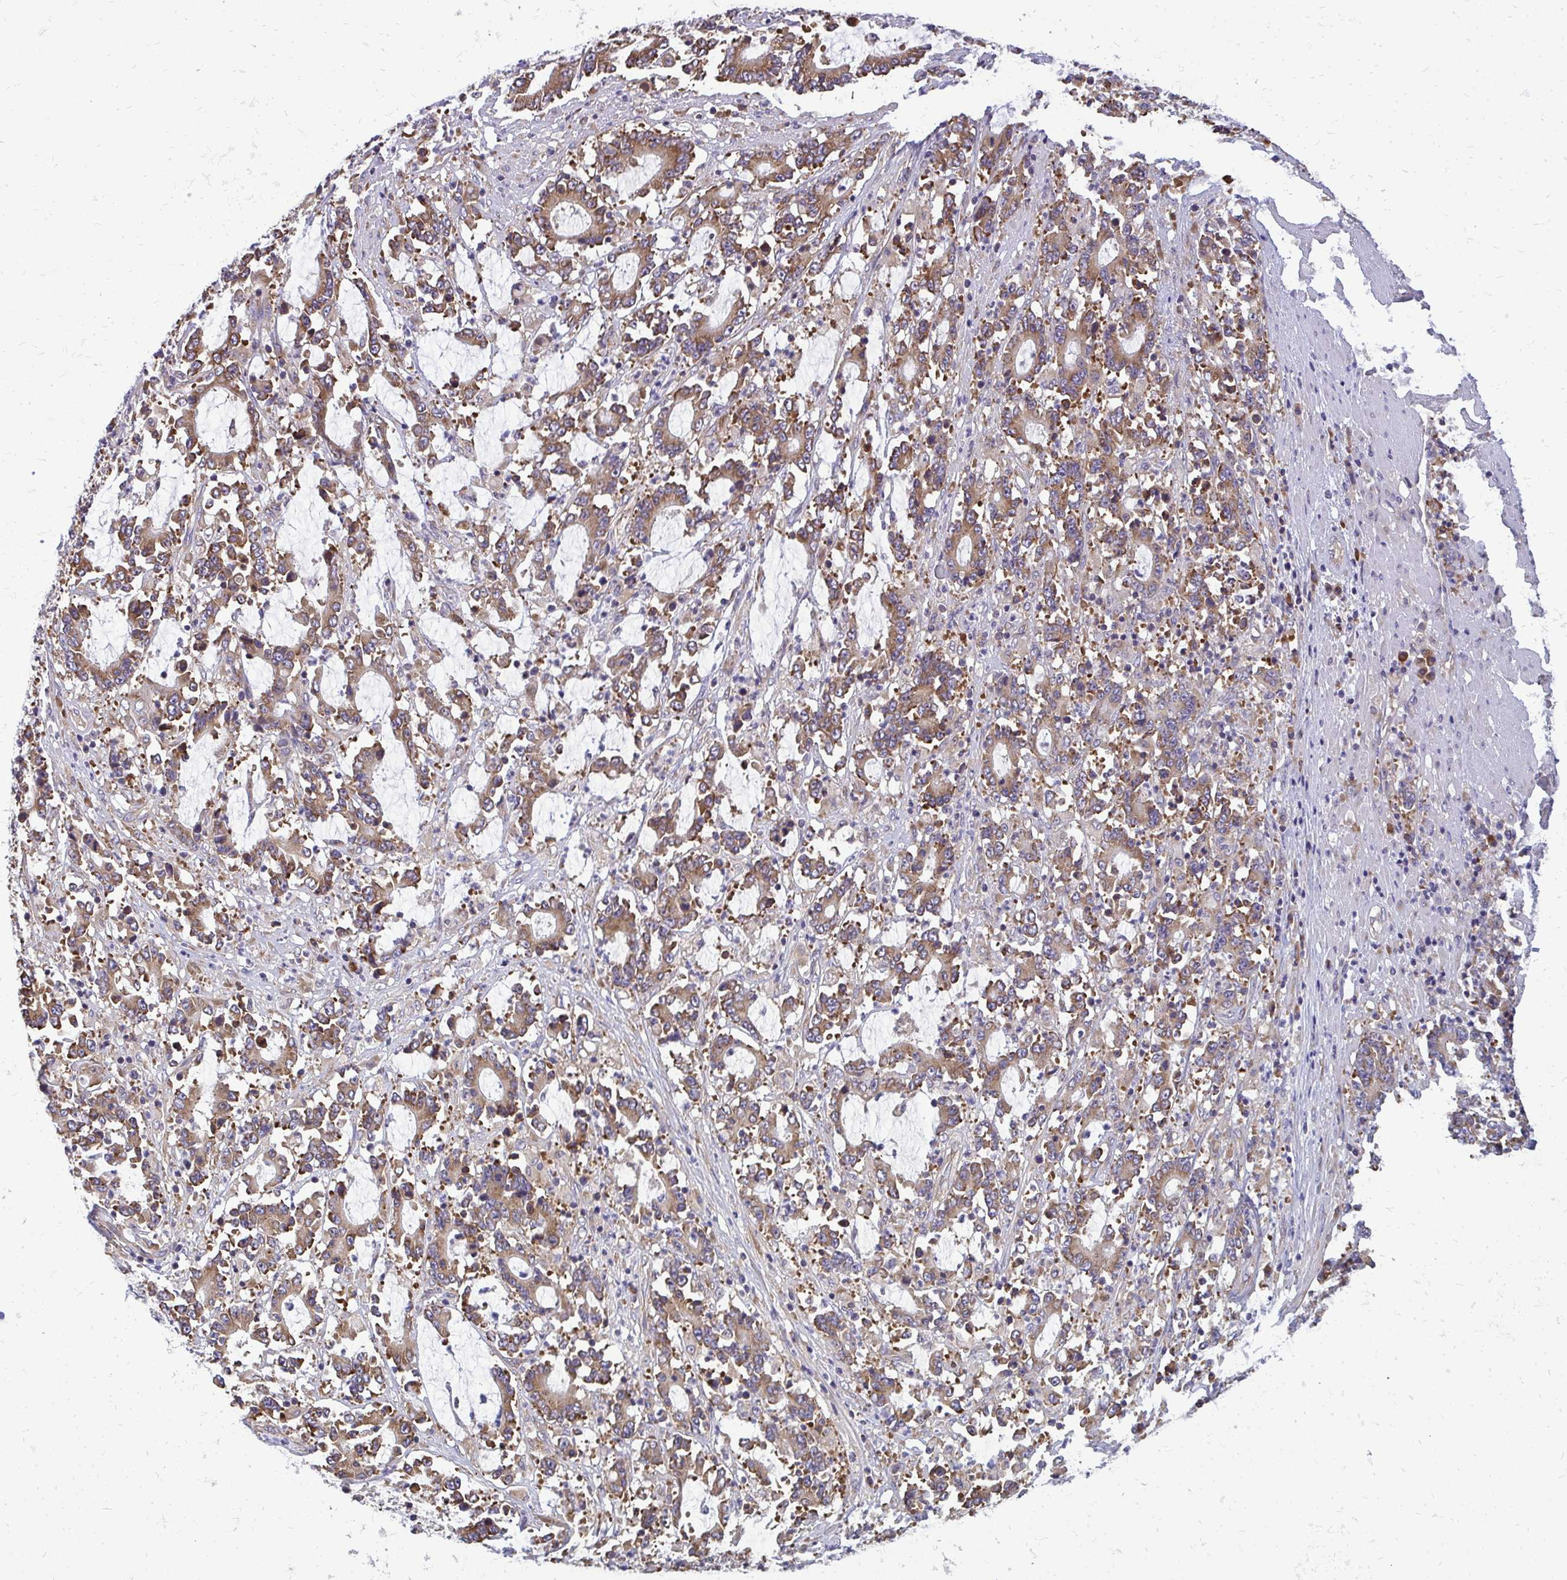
{"staining": {"intensity": "moderate", "quantity": ">75%", "location": "cytoplasmic/membranous"}, "tissue": "stomach cancer", "cell_type": "Tumor cells", "image_type": "cancer", "snomed": [{"axis": "morphology", "description": "Adenocarcinoma, NOS"}, {"axis": "topography", "description": "Stomach, upper"}], "caption": "The histopathology image demonstrates a brown stain indicating the presence of a protein in the cytoplasmic/membranous of tumor cells in stomach adenocarcinoma.", "gene": "RPLP2", "patient": {"sex": "male", "age": 68}}